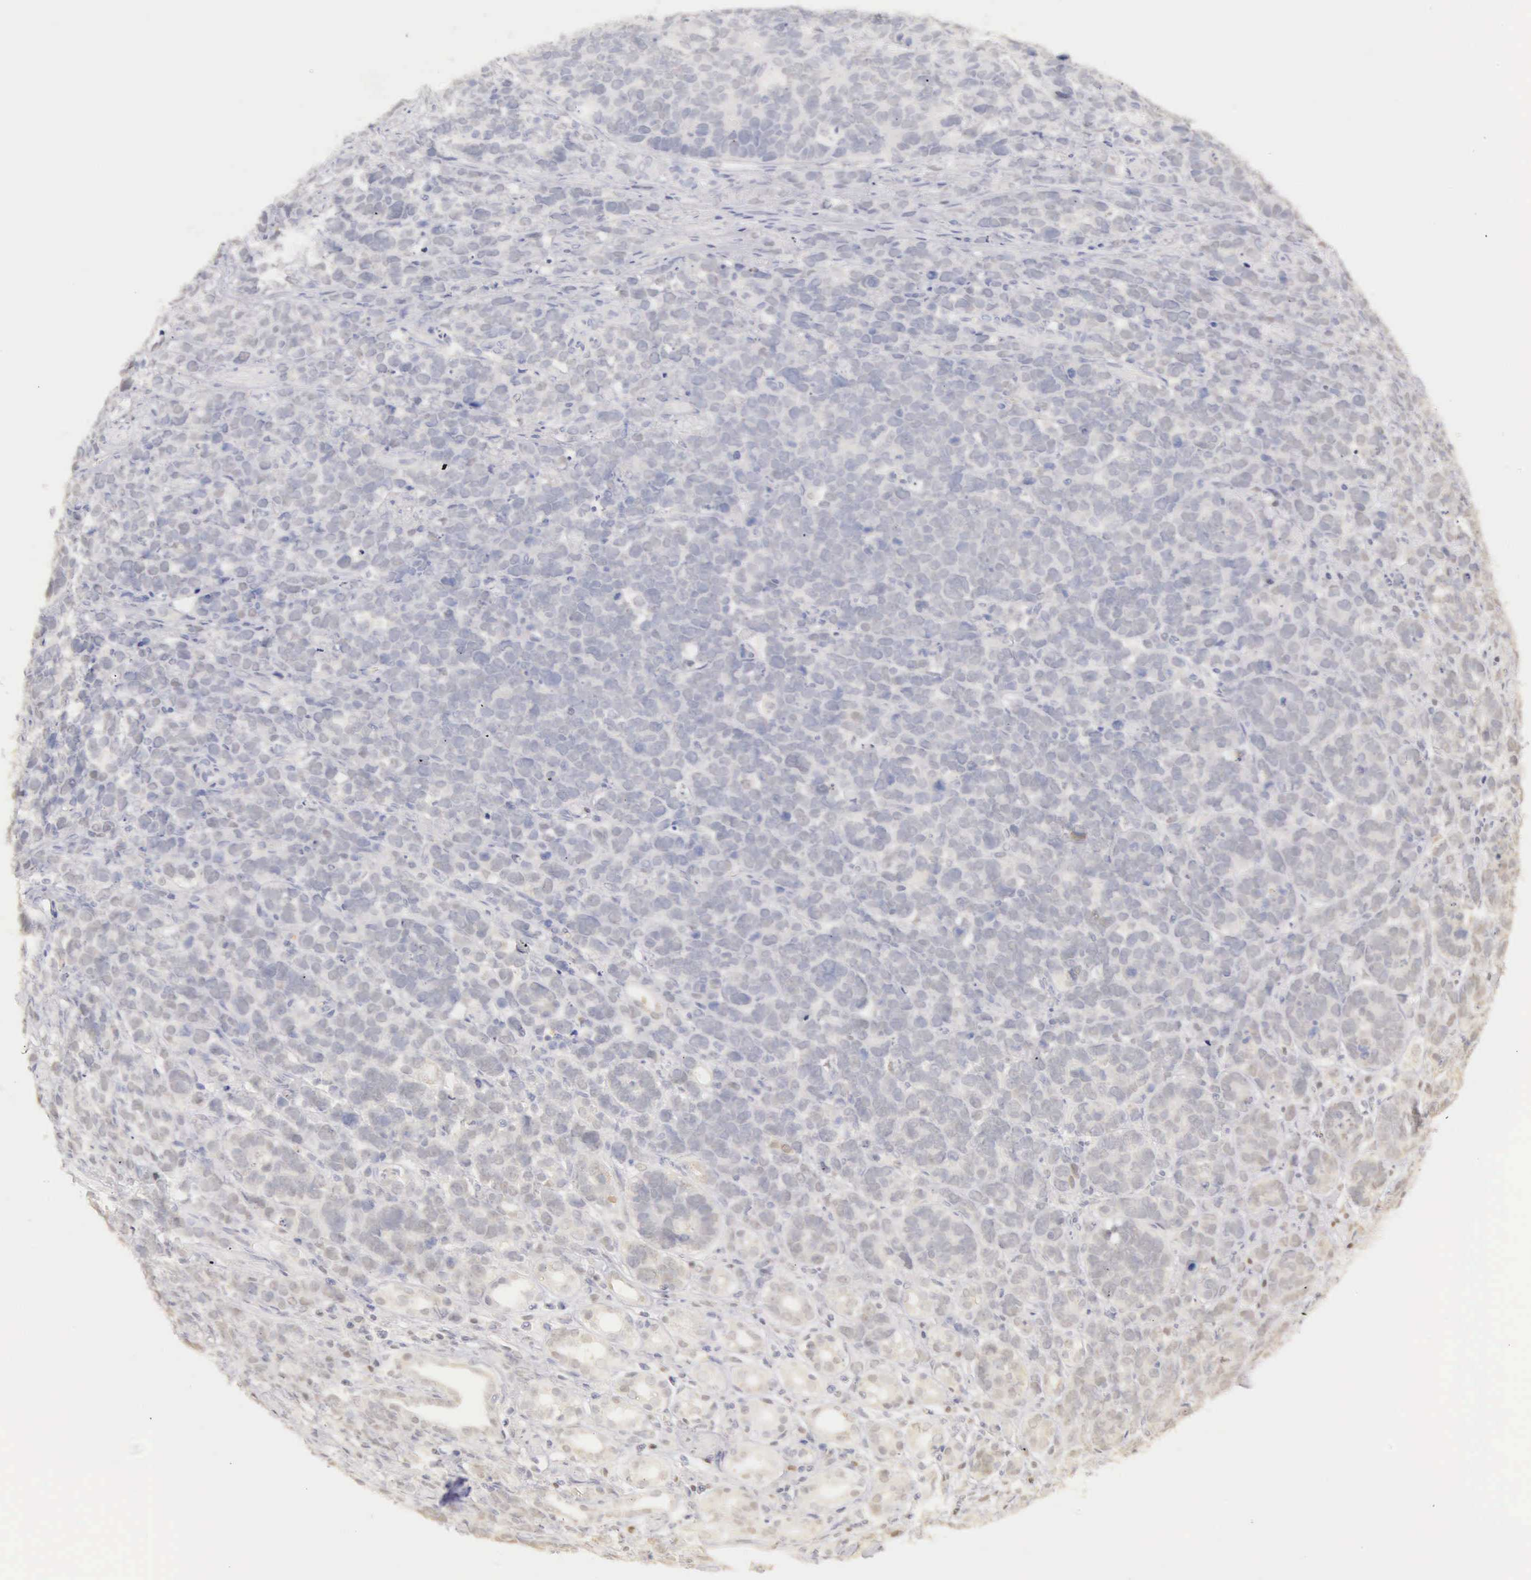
{"staining": {"intensity": "negative", "quantity": "none", "location": "none"}, "tissue": "stomach cancer", "cell_type": "Tumor cells", "image_type": "cancer", "snomed": [{"axis": "morphology", "description": "Adenocarcinoma, NOS"}, {"axis": "topography", "description": "Stomach, upper"}], "caption": "Human stomach adenocarcinoma stained for a protein using IHC reveals no expression in tumor cells.", "gene": "UBA1", "patient": {"sex": "male", "age": 71}}